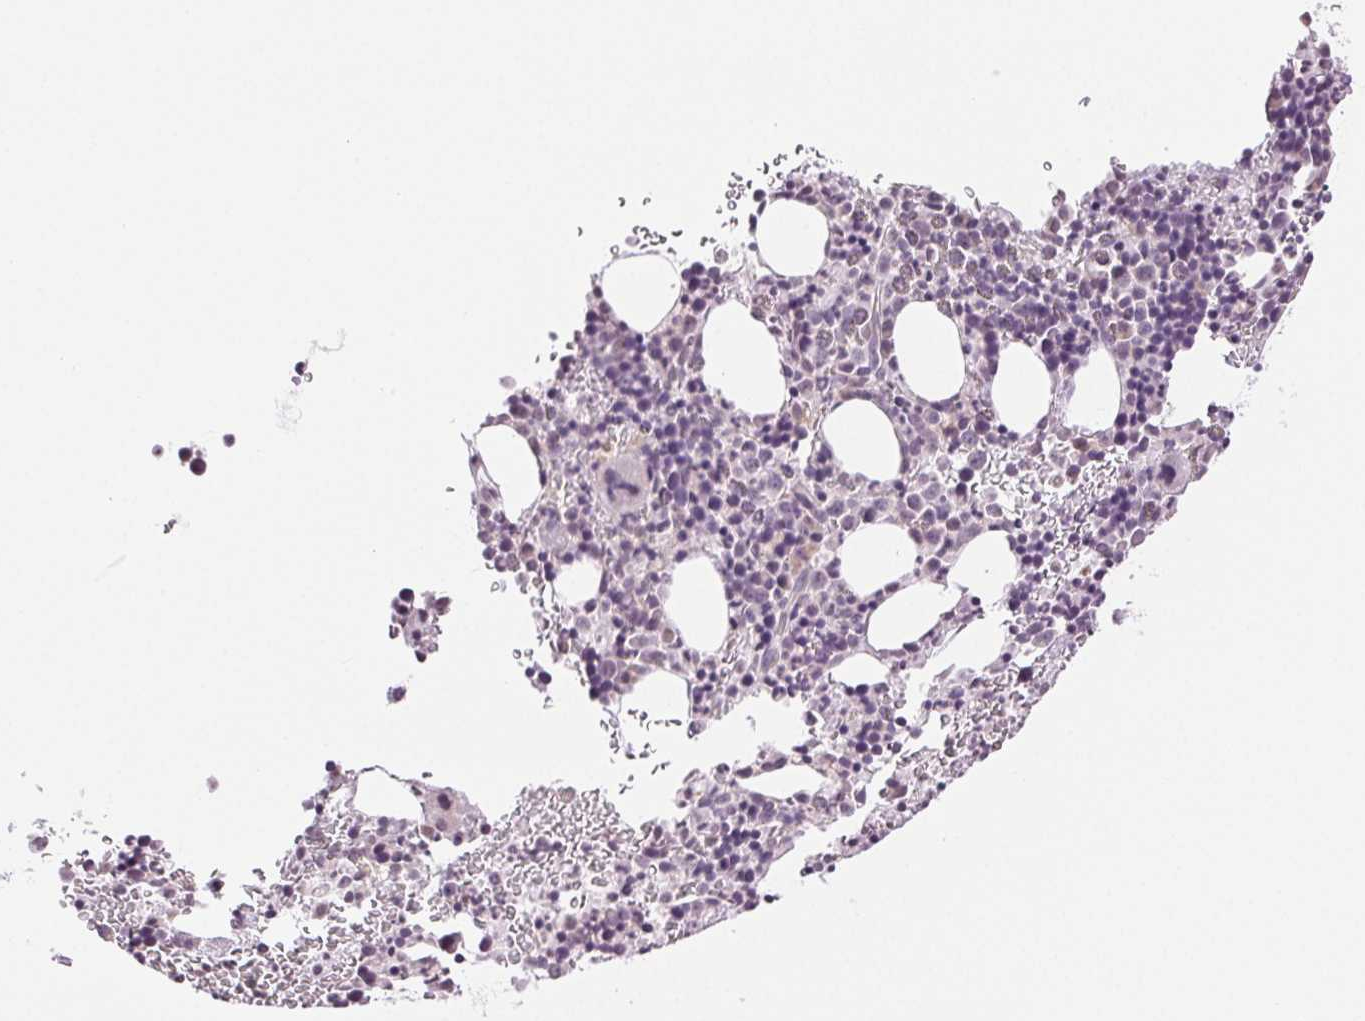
{"staining": {"intensity": "negative", "quantity": "none", "location": "none"}, "tissue": "bone marrow", "cell_type": "Hematopoietic cells", "image_type": "normal", "snomed": [{"axis": "morphology", "description": "Normal tissue, NOS"}, {"axis": "topography", "description": "Bone marrow"}], "caption": "Human bone marrow stained for a protein using IHC displays no expression in hematopoietic cells.", "gene": "TNNT3", "patient": {"sex": "male", "age": 63}}